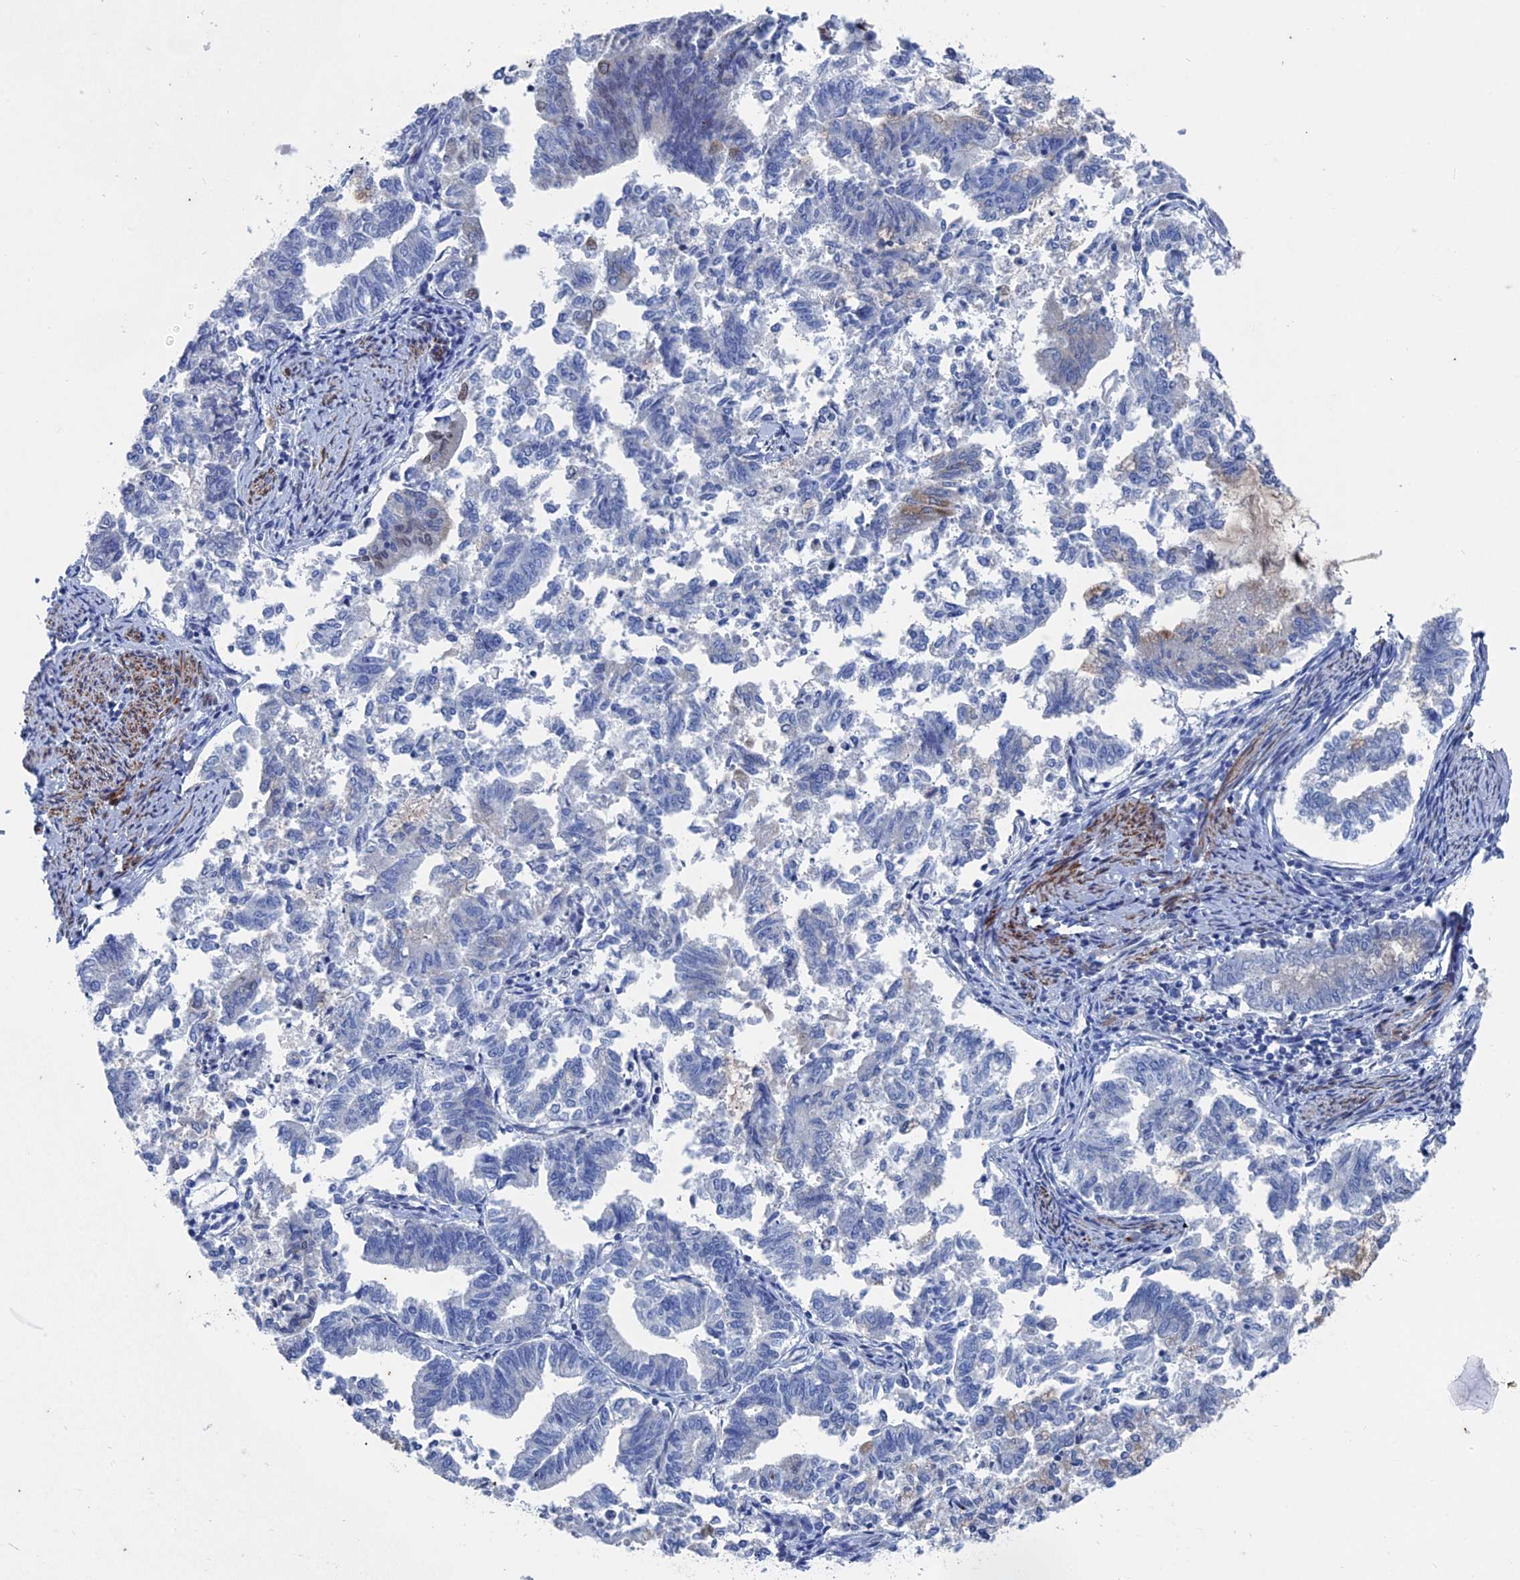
{"staining": {"intensity": "negative", "quantity": "none", "location": "none"}, "tissue": "endometrial cancer", "cell_type": "Tumor cells", "image_type": "cancer", "snomed": [{"axis": "morphology", "description": "Adenocarcinoma, NOS"}, {"axis": "topography", "description": "Endometrium"}], "caption": "The micrograph shows no significant positivity in tumor cells of endometrial adenocarcinoma.", "gene": "MTRF1", "patient": {"sex": "female", "age": 79}}